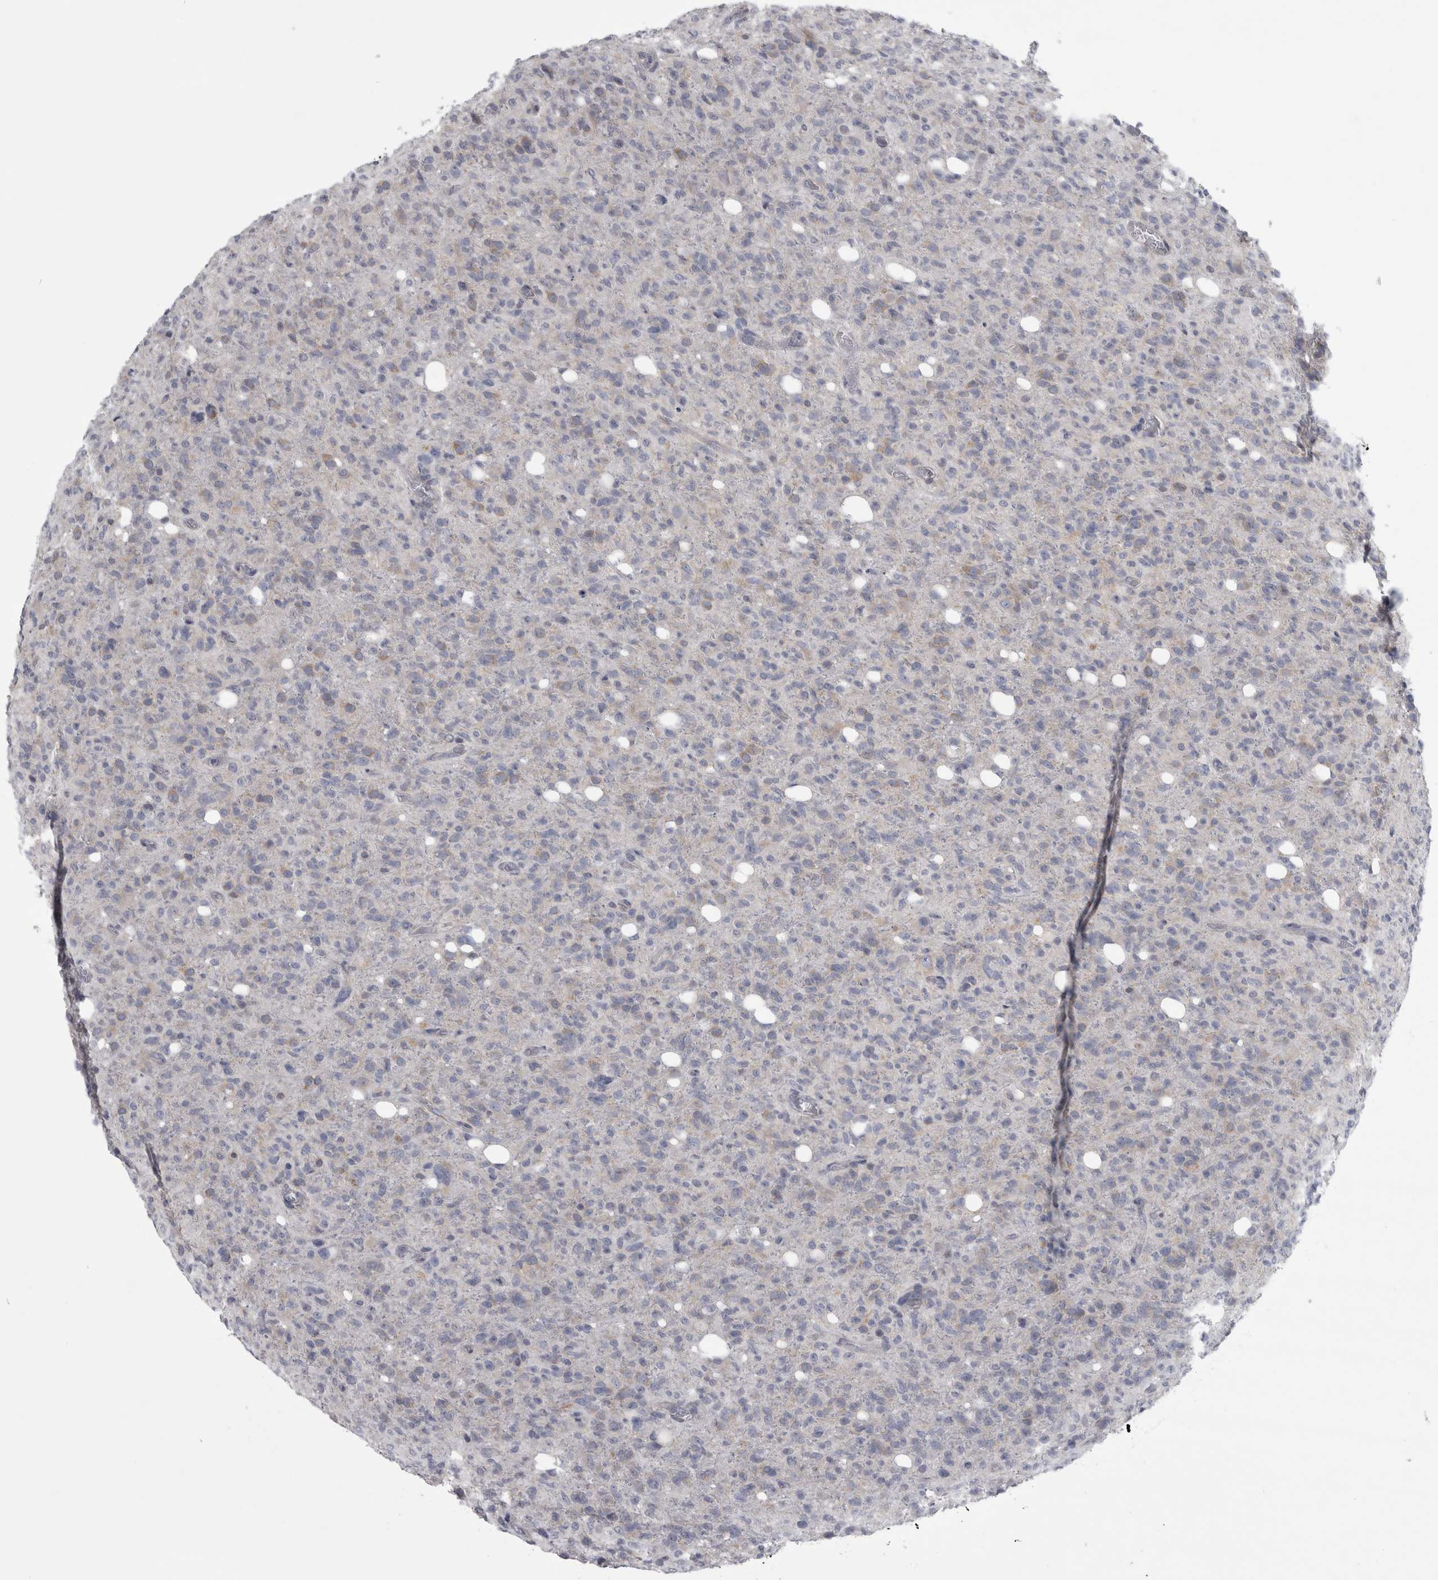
{"staining": {"intensity": "weak", "quantity": "<25%", "location": "cytoplasmic/membranous"}, "tissue": "glioma", "cell_type": "Tumor cells", "image_type": "cancer", "snomed": [{"axis": "morphology", "description": "Glioma, malignant, High grade"}, {"axis": "topography", "description": "Brain"}], "caption": "This is an immunohistochemistry (IHC) micrograph of human glioma. There is no expression in tumor cells.", "gene": "PRRC2C", "patient": {"sex": "female", "age": 57}}